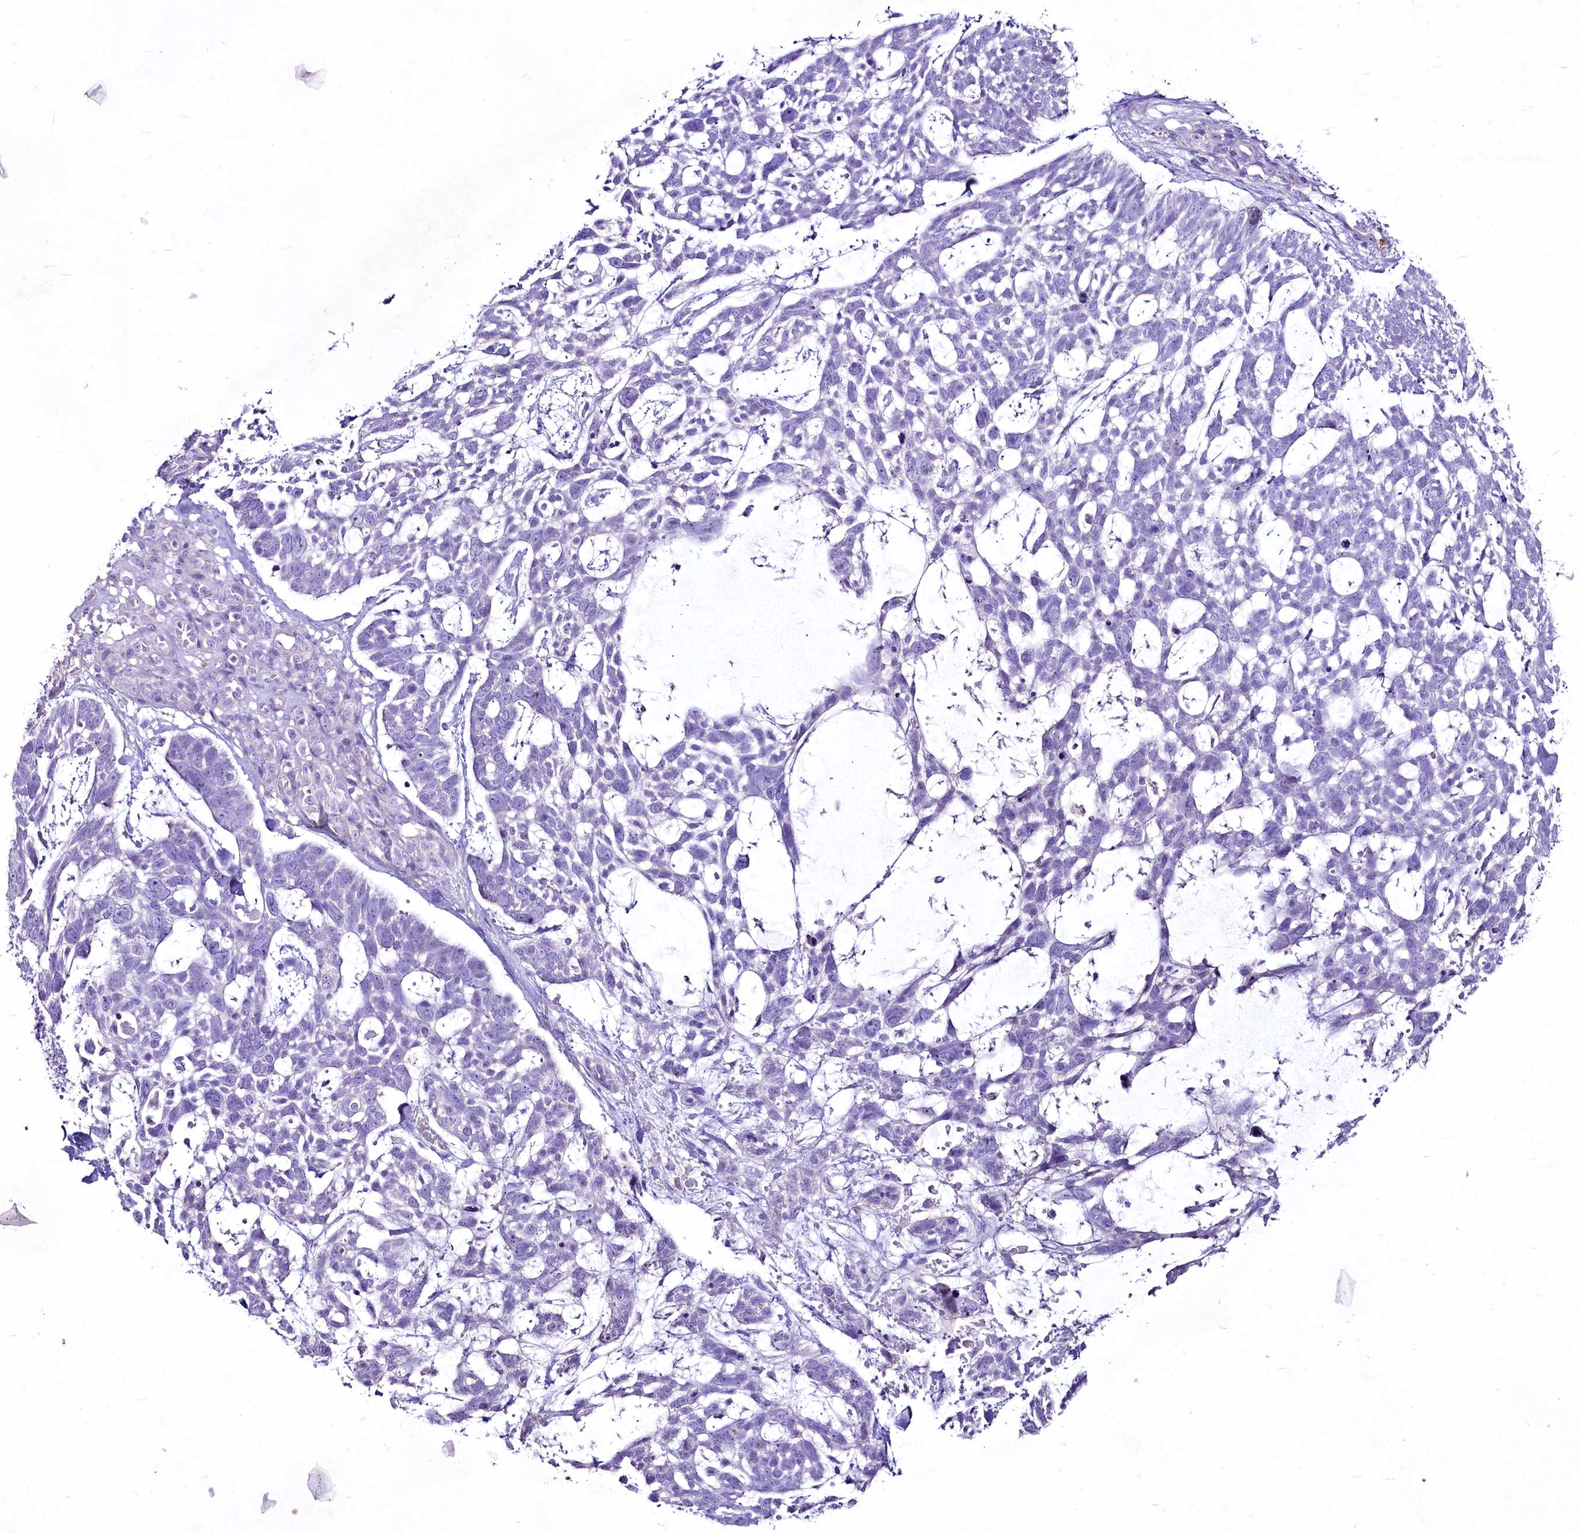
{"staining": {"intensity": "negative", "quantity": "none", "location": "none"}, "tissue": "skin cancer", "cell_type": "Tumor cells", "image_type": "cancer", "snomed": [{"axis": "morphology", "description": "Basal cell carcinoma"}, {"axis": "topography", "description": "Skin"}], "caption": "Tumor cells are negative for brown protein staining in skin basal cell carcinoma.", "gene": "FAM209B", "patient": {"sex": "male", "age": 88}}